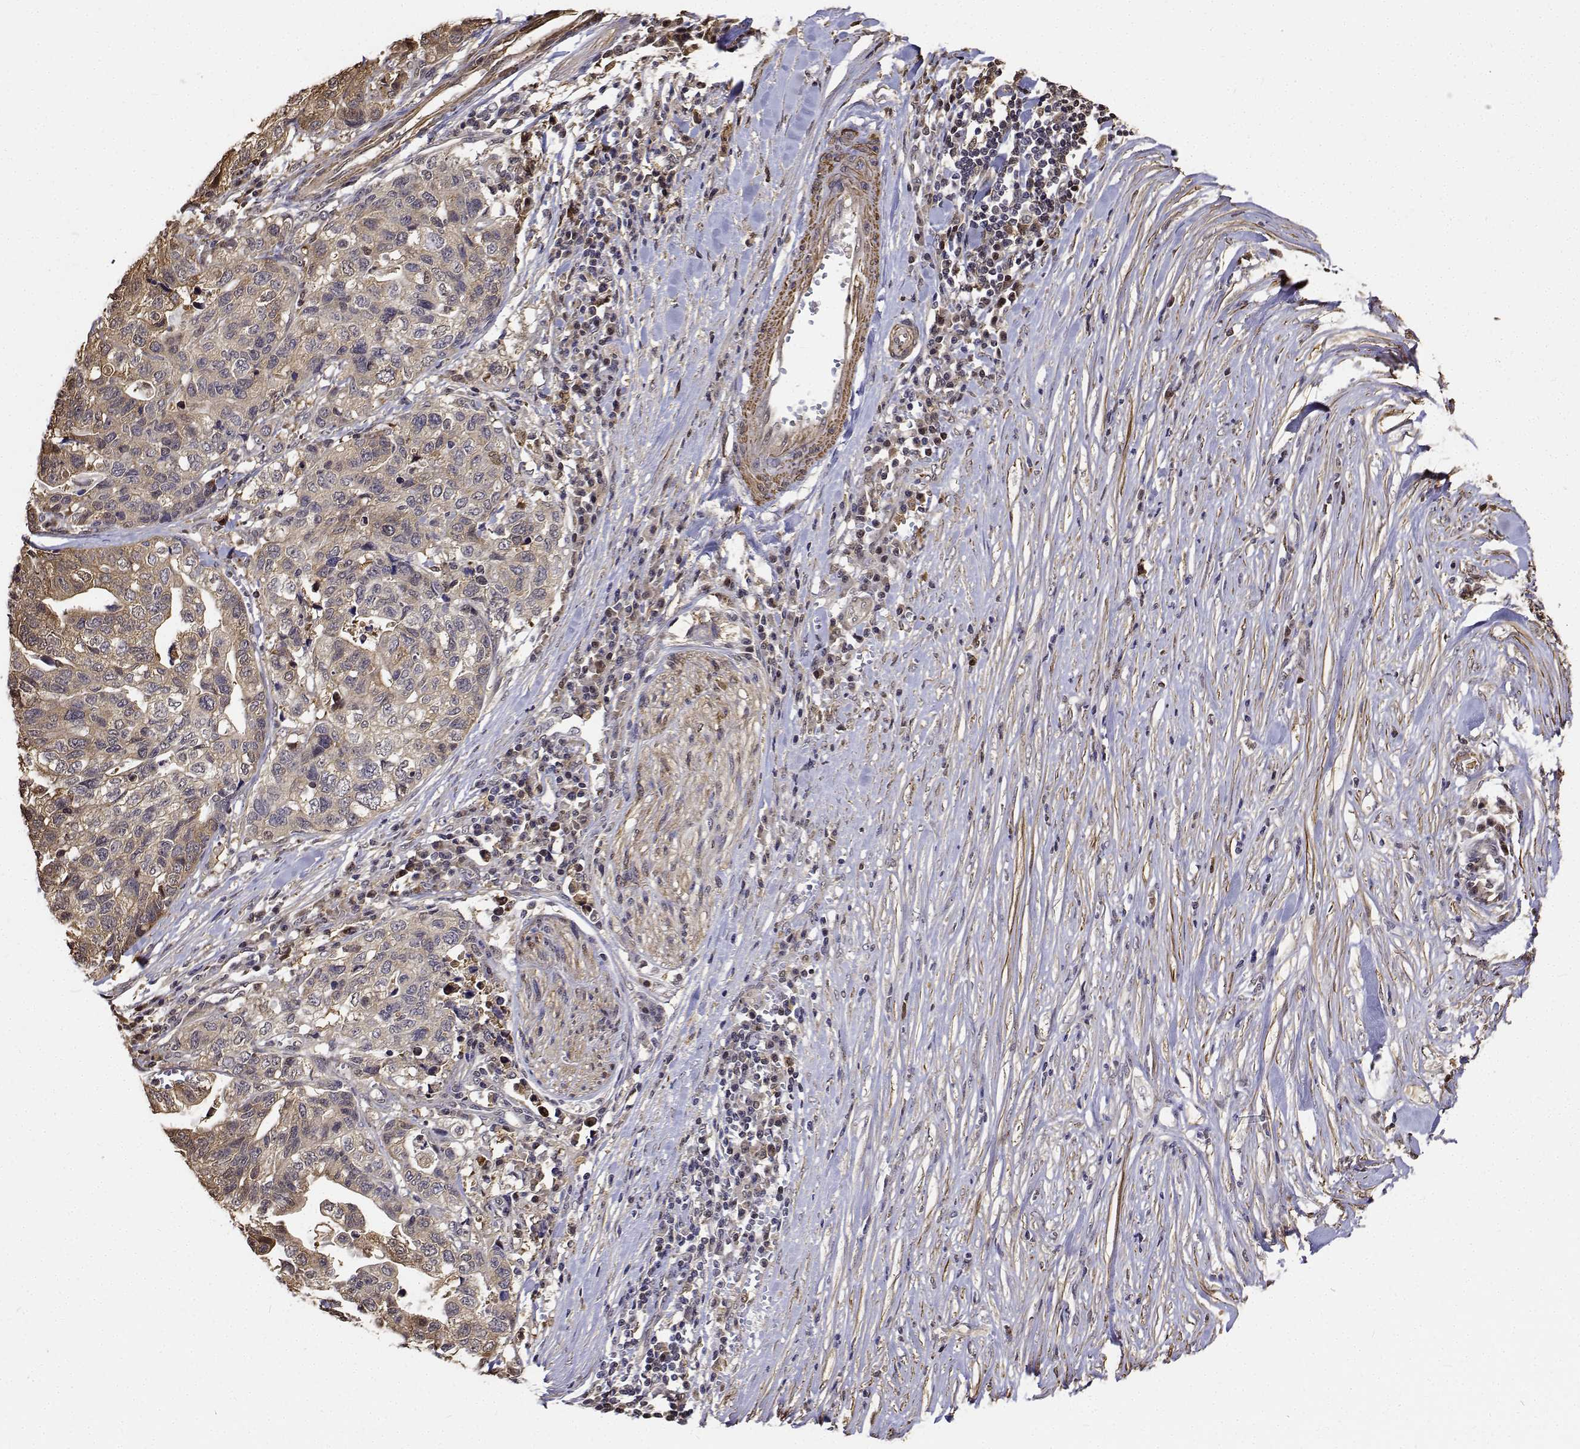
{"staining": {"intensity": "moderate", "quantity": ">75%", "location": "cytoplasmic/membranous"}, "tissue": "stomach cancer", "cell_type": "Tumor cells", "image_type": "cancer", "snomed": [{"axis": "morphology", "description": "Adenocarcinoma, NOS"}, {"axis": "topography", "description": "Stomach, upper"}], "caption": "IHC staining of stomach cancer (adenocarcinoma), which reveals medium levels of moderate cytoplasmic/membranous expression in about >75% of tumor cells indicating moderate cytoplasmic/membranous protein staining. The staining was performed using DAB (brown) for protein detection and nuclei were counterstained in hematoxylin (blue).", "gene": "PCID2", "patient": {"sex": "female", "age": 67}}